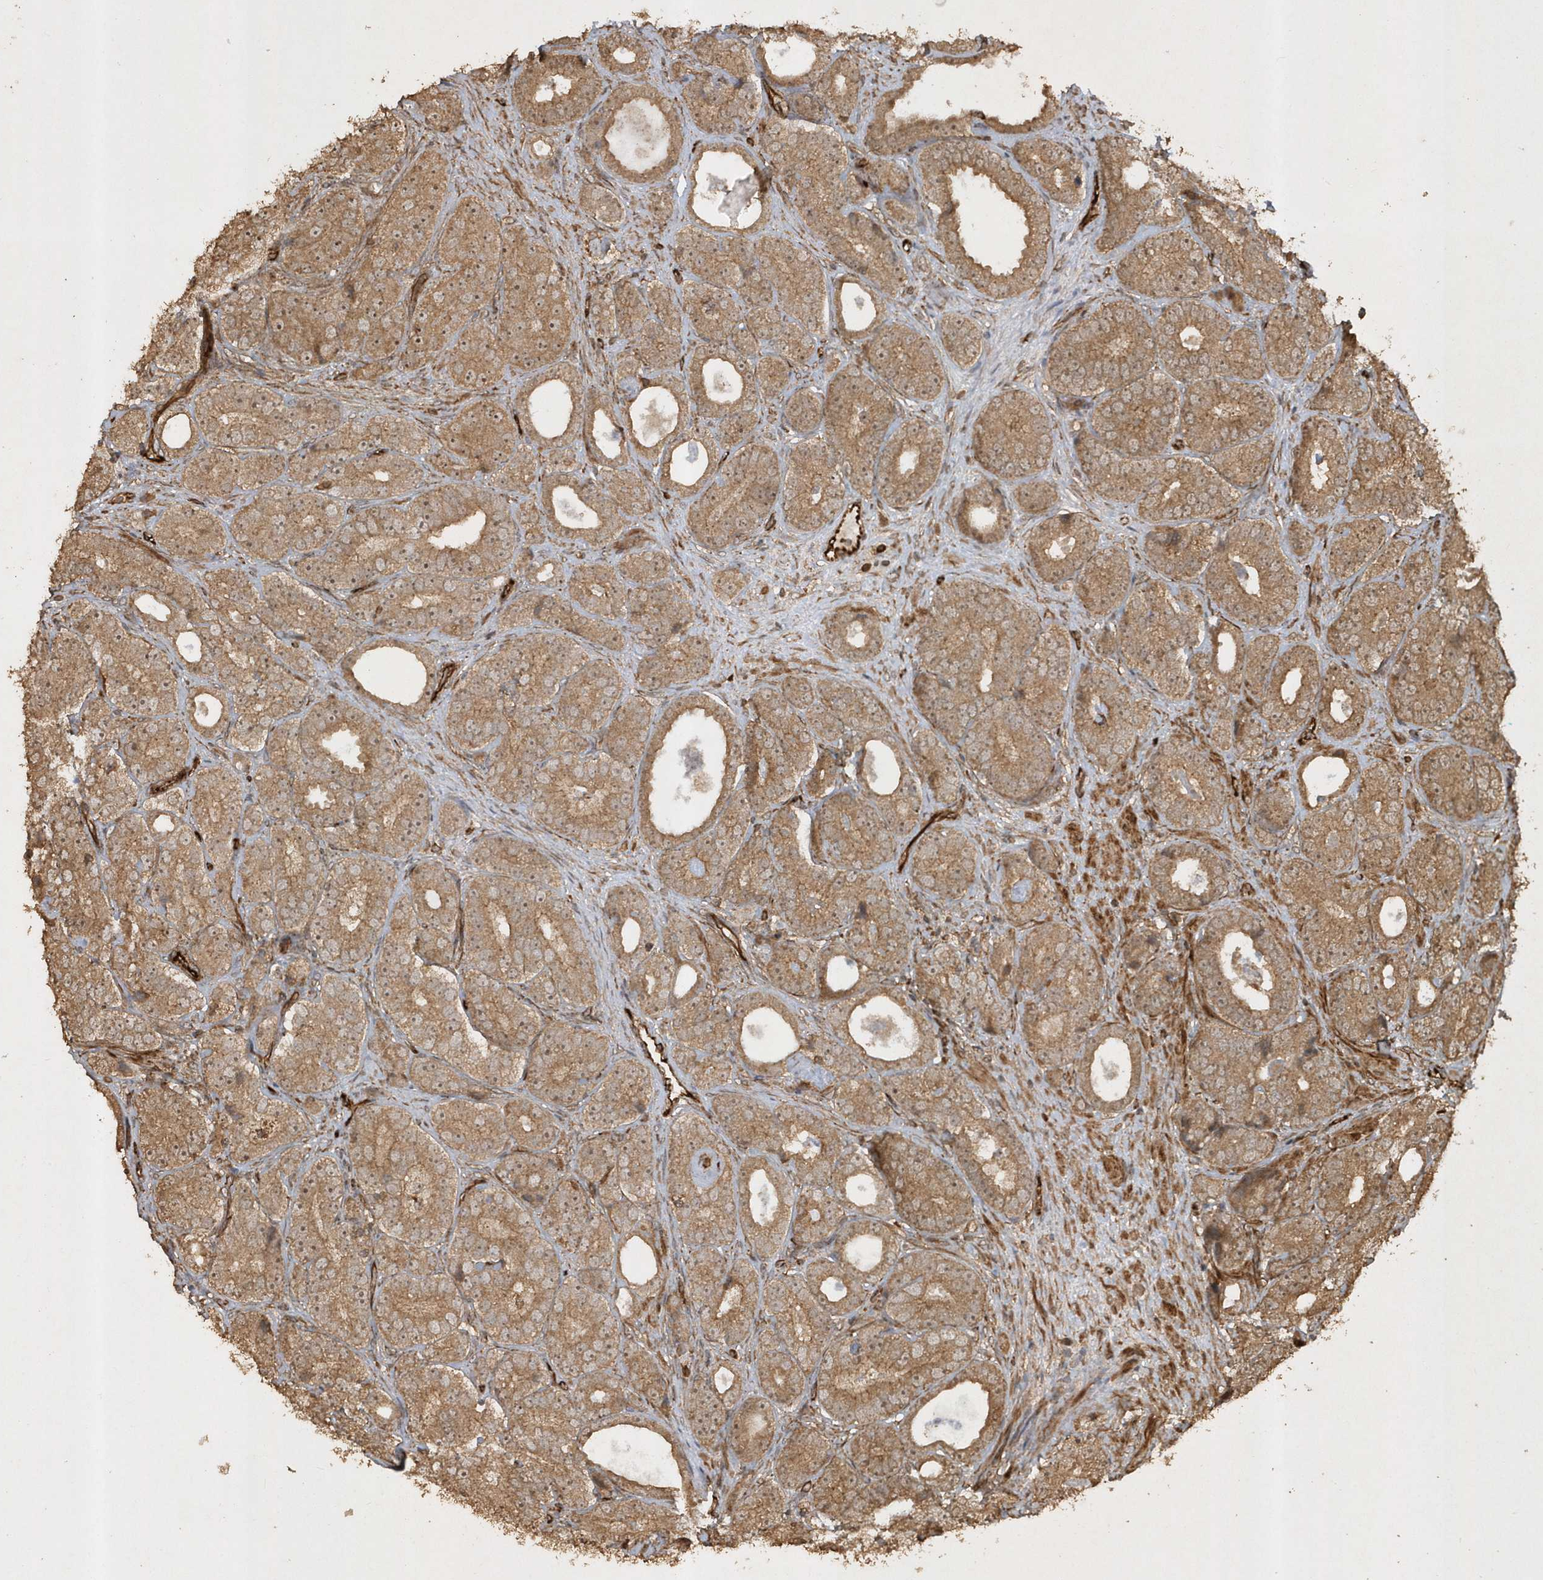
{"staining": {"intensity": "moderate", "quantity": ">75%", "location": "cytoplasmic/membranous,nuclear"}, "tissue": "prostate cancer", "cell_type": "Tumor cells", "image_type": "cancer", "snomed": [{"axis": "morphology", "description": "Adenocarcinoma, High grade"}, {"axis": "topography", "description": "Prostate"}], "caption": "A medium amount of moderate cytoplasmic/membranous and nuclear positivity is identified in about >75% of tumor cells in adenocarcinoma (high-grade) (prostate) tissue.", "gene": "AVPI1", "patient": {"sex": "male", "age": 56}}